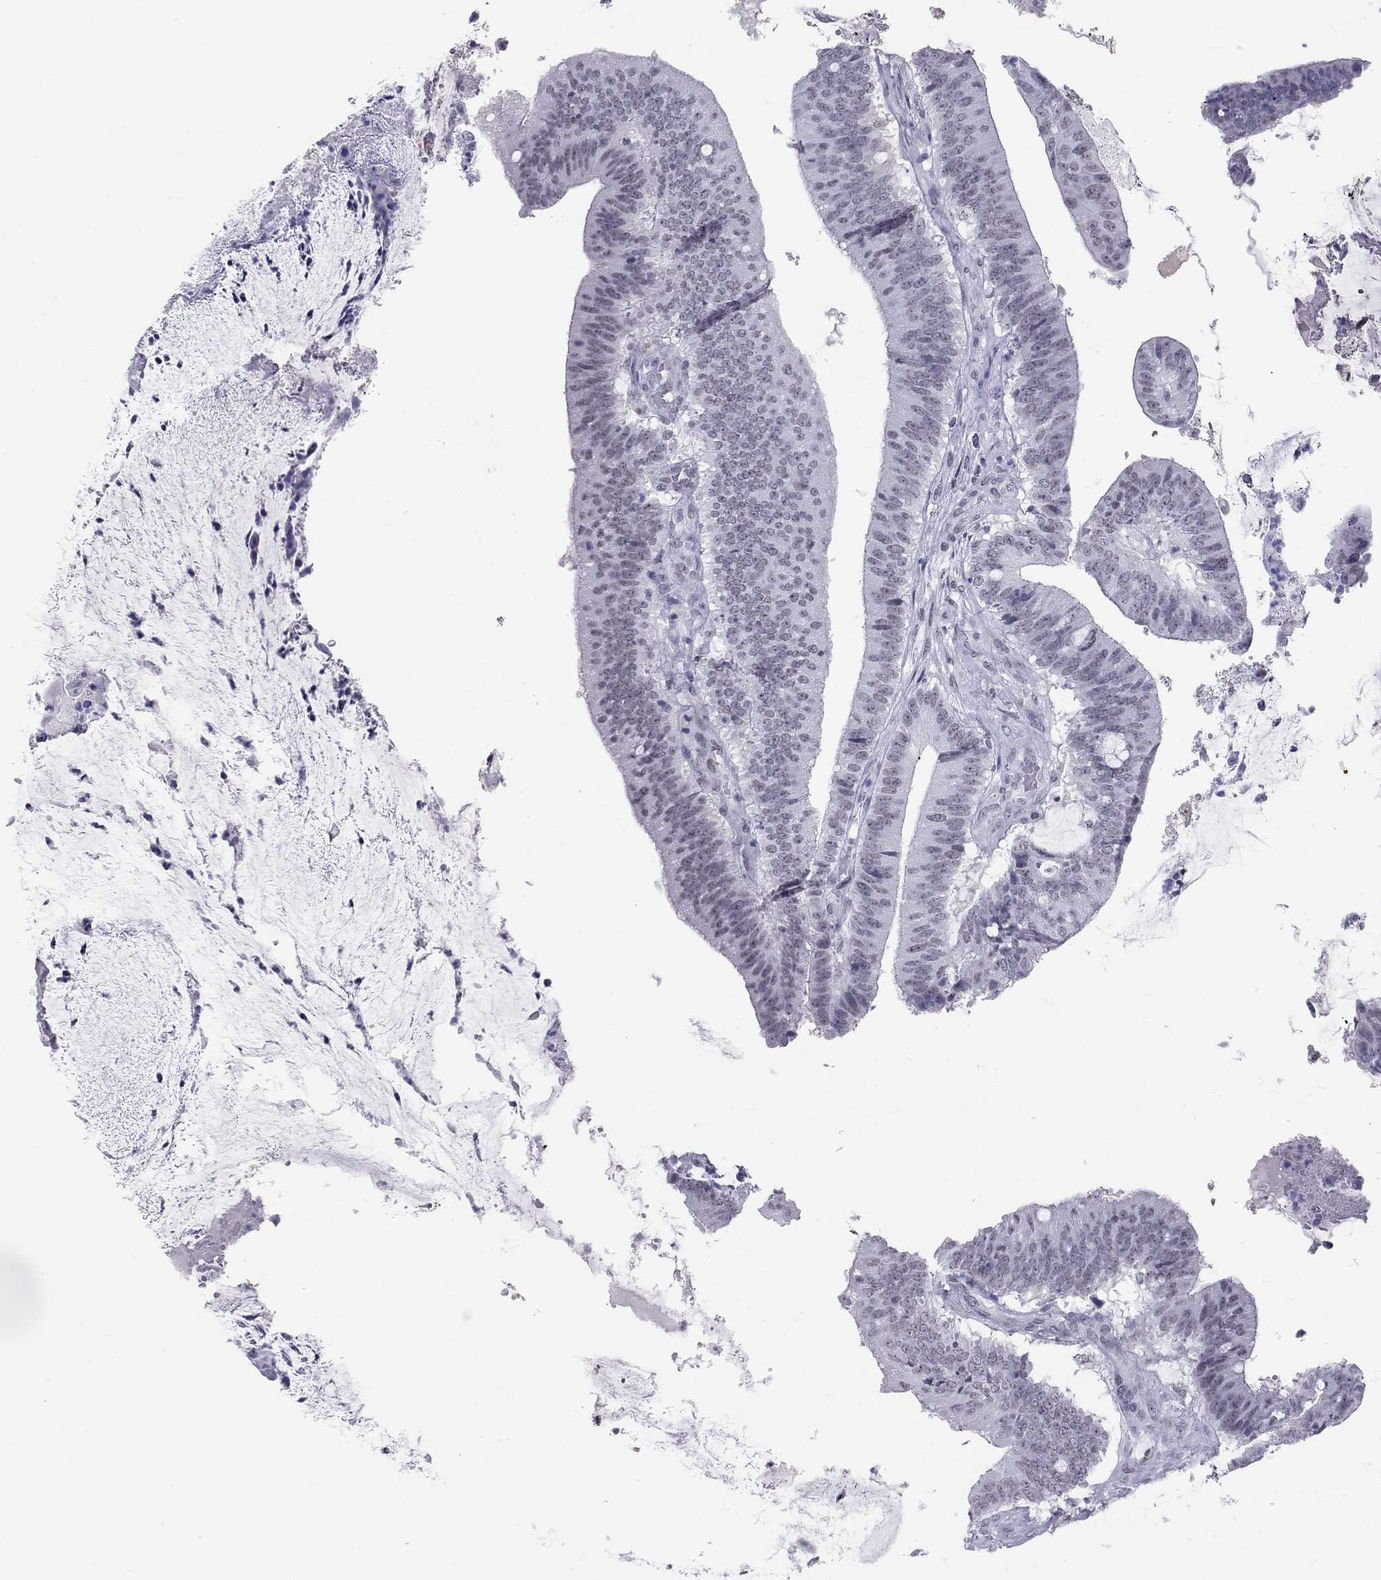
{"staining": {"intensity": "negative", "quantity": "none", "location": "none"}, "tissue": "colorectal cancer", "cell_type": "Tumor cells", "image_type": "cancer", "snomed": [{"axis": "morphology", "description": "Adenocarcinoma, NOS"}, {"axis": "topography", "description": "Colon"}], "caption": "There is no significant expression in tumor cells of adenocarcinoma (colorectal). (Immunohistochemistry (ihc), brightfield microscopy, high magnification).", "gene": "JHY", "patient": {"sex": "female", "age": 43}}